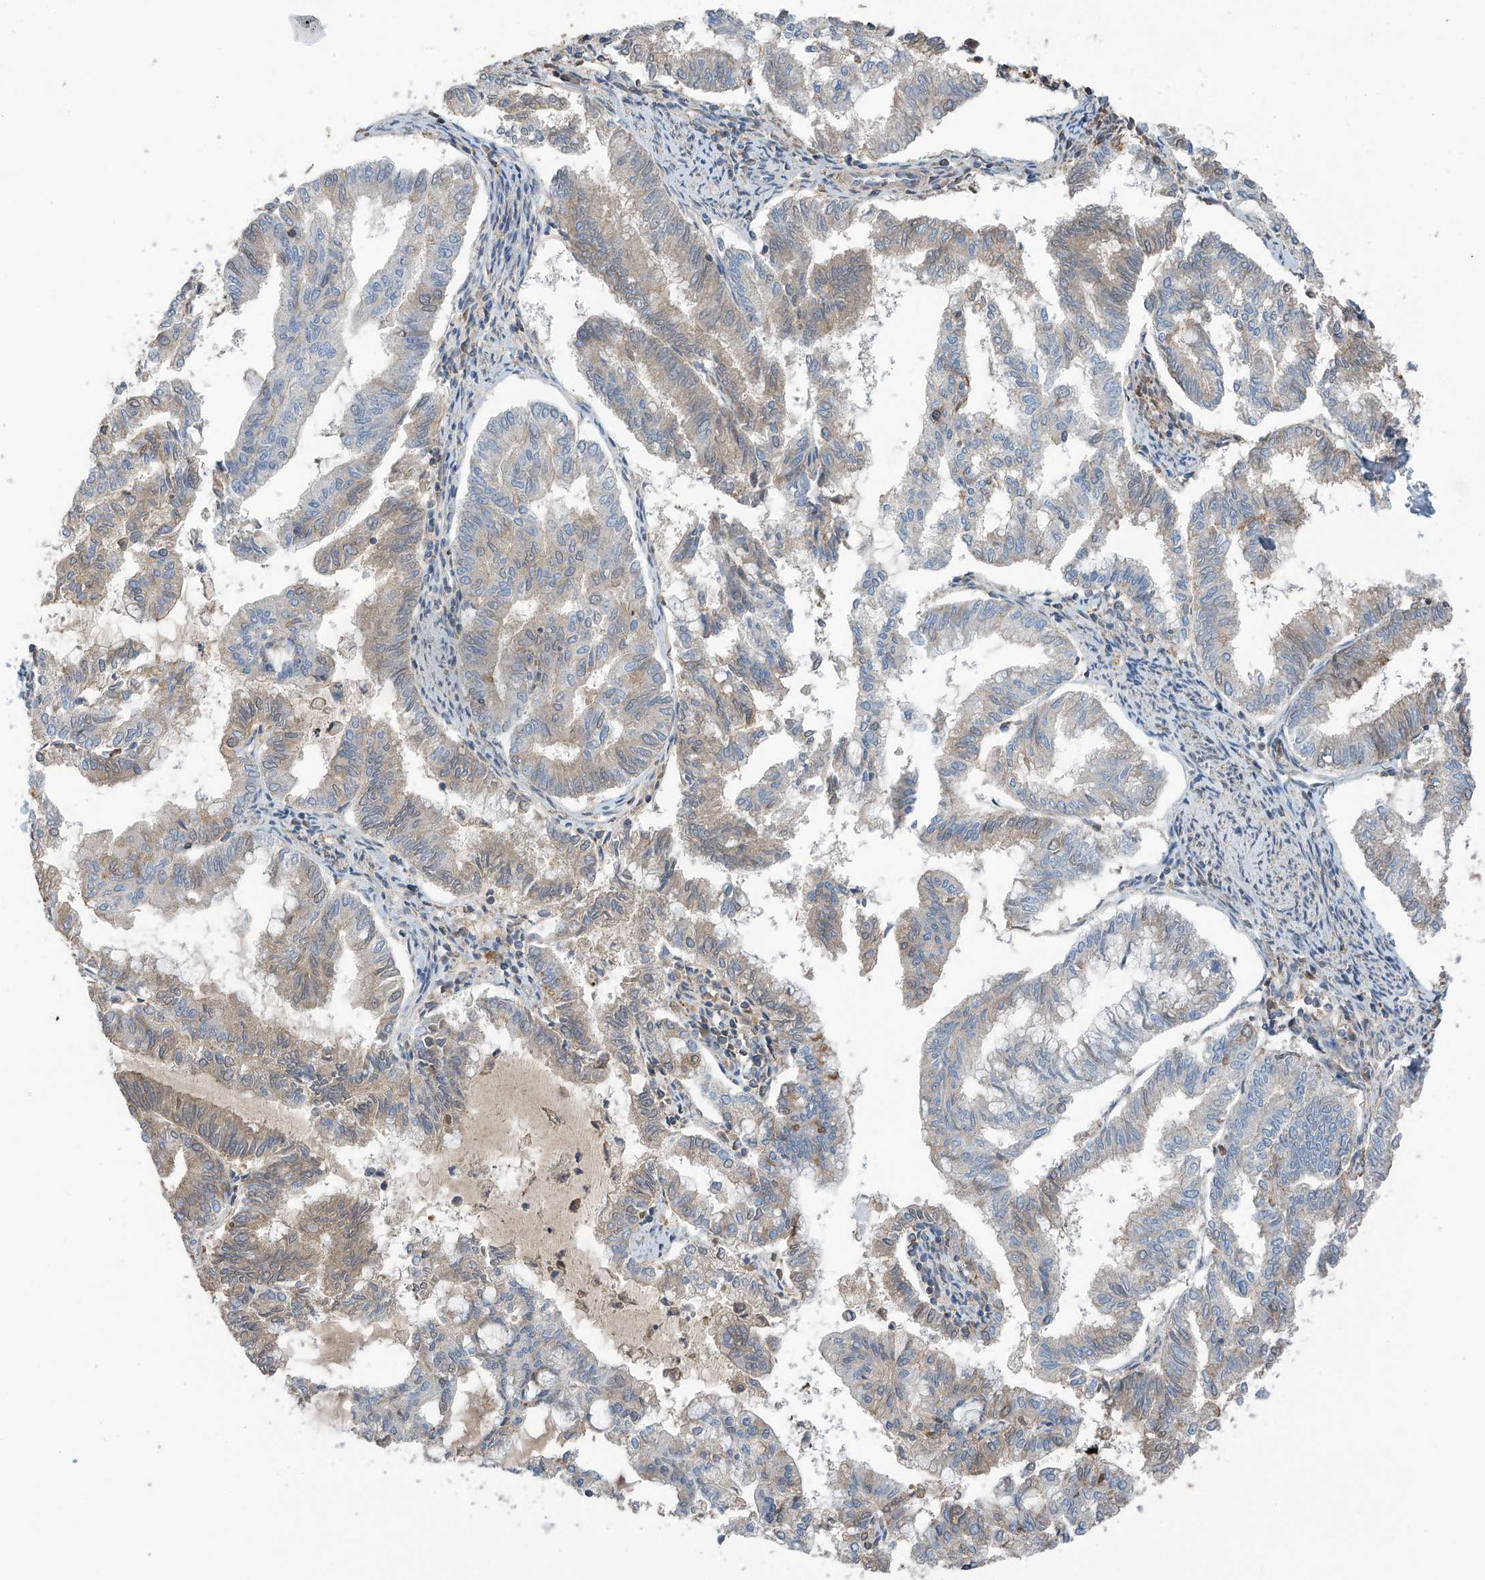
{"staining": {"intensity": "weak", "quantity": "25%-75%", "location": "cytoplasmic/membranous"}, "tissue": "endometrial cancer", "cell_type": "Tumor cells", "image_type": "cancer", "snomed": [{"axis": "morphology", "description": "Adenocarcinoma, NOS"}, {"axis": "topography", "description": "Endometrium"}], "caption": "Immunohistochemical staining of adenocarcinoma (endometrial) shows low levels of weak cytoplasmic/membranous protein staining in approximately 25%-75% of tumor cells.", "gene": "SLFN14", "patient": {"sex": "female", "age": 79}}